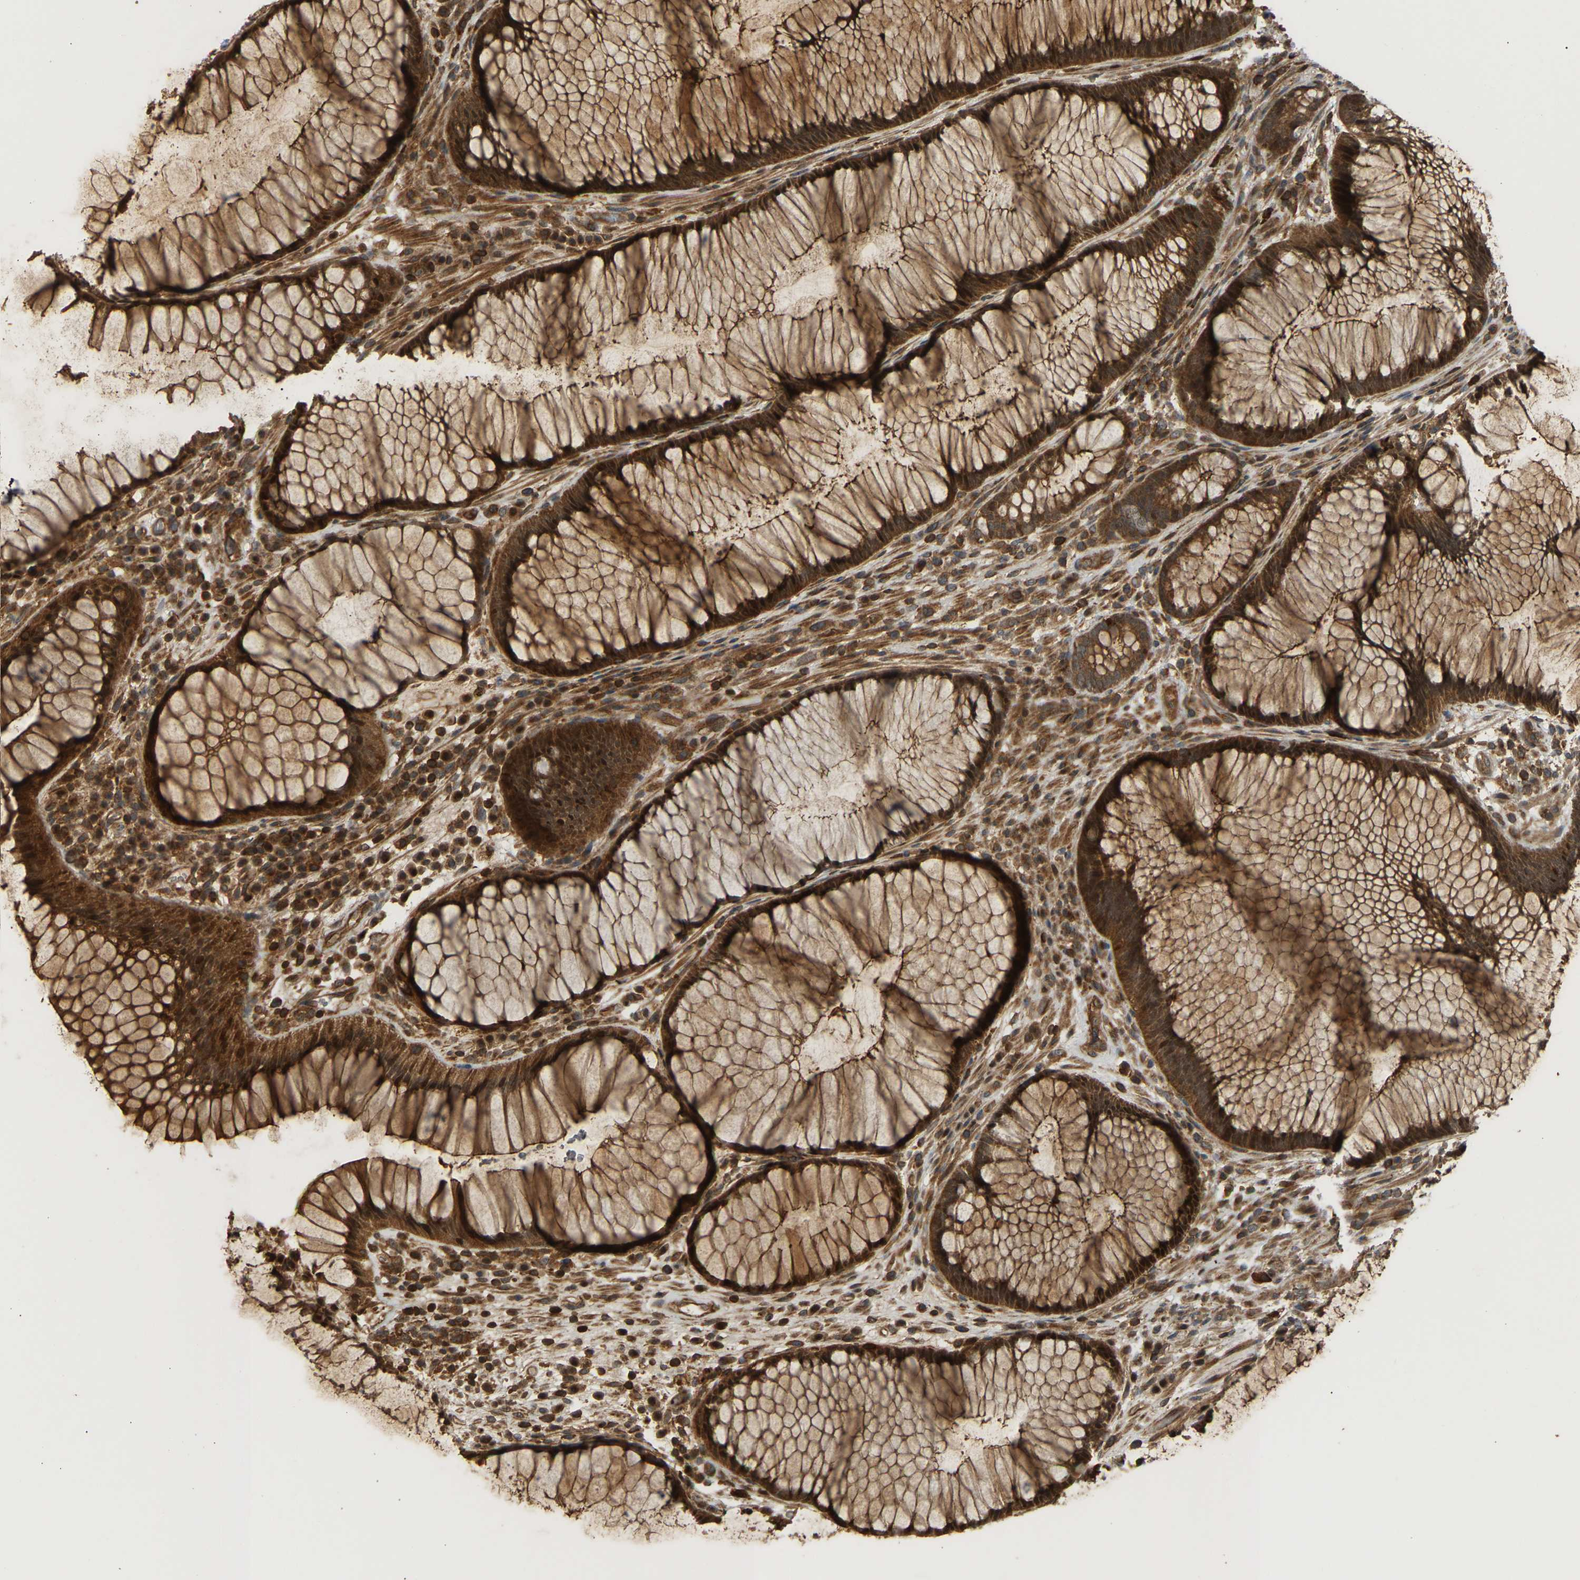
{"staining": {"intensity": "strong", "quantity": ">75%", "location": "cytoplasmic/membranous"}, "tissue": "rectum", "cell_type": "Glandular cells", "image_type": "normal", "snomed": [{"axis": "morphology", "description": "Normal tissue, NOS"}, {"axis": "topography", "description": "Rectum"}], "caption": "Immunohistochemistry (IHC) image of normal human rectum stained for a protein (brown), which displays high levels of strong cytoplasmic/membranous positivity in approximately >75% of glandular cells.", "gene": "ENSG00000282218", "patient": {"sex": "male", "age": 51}}